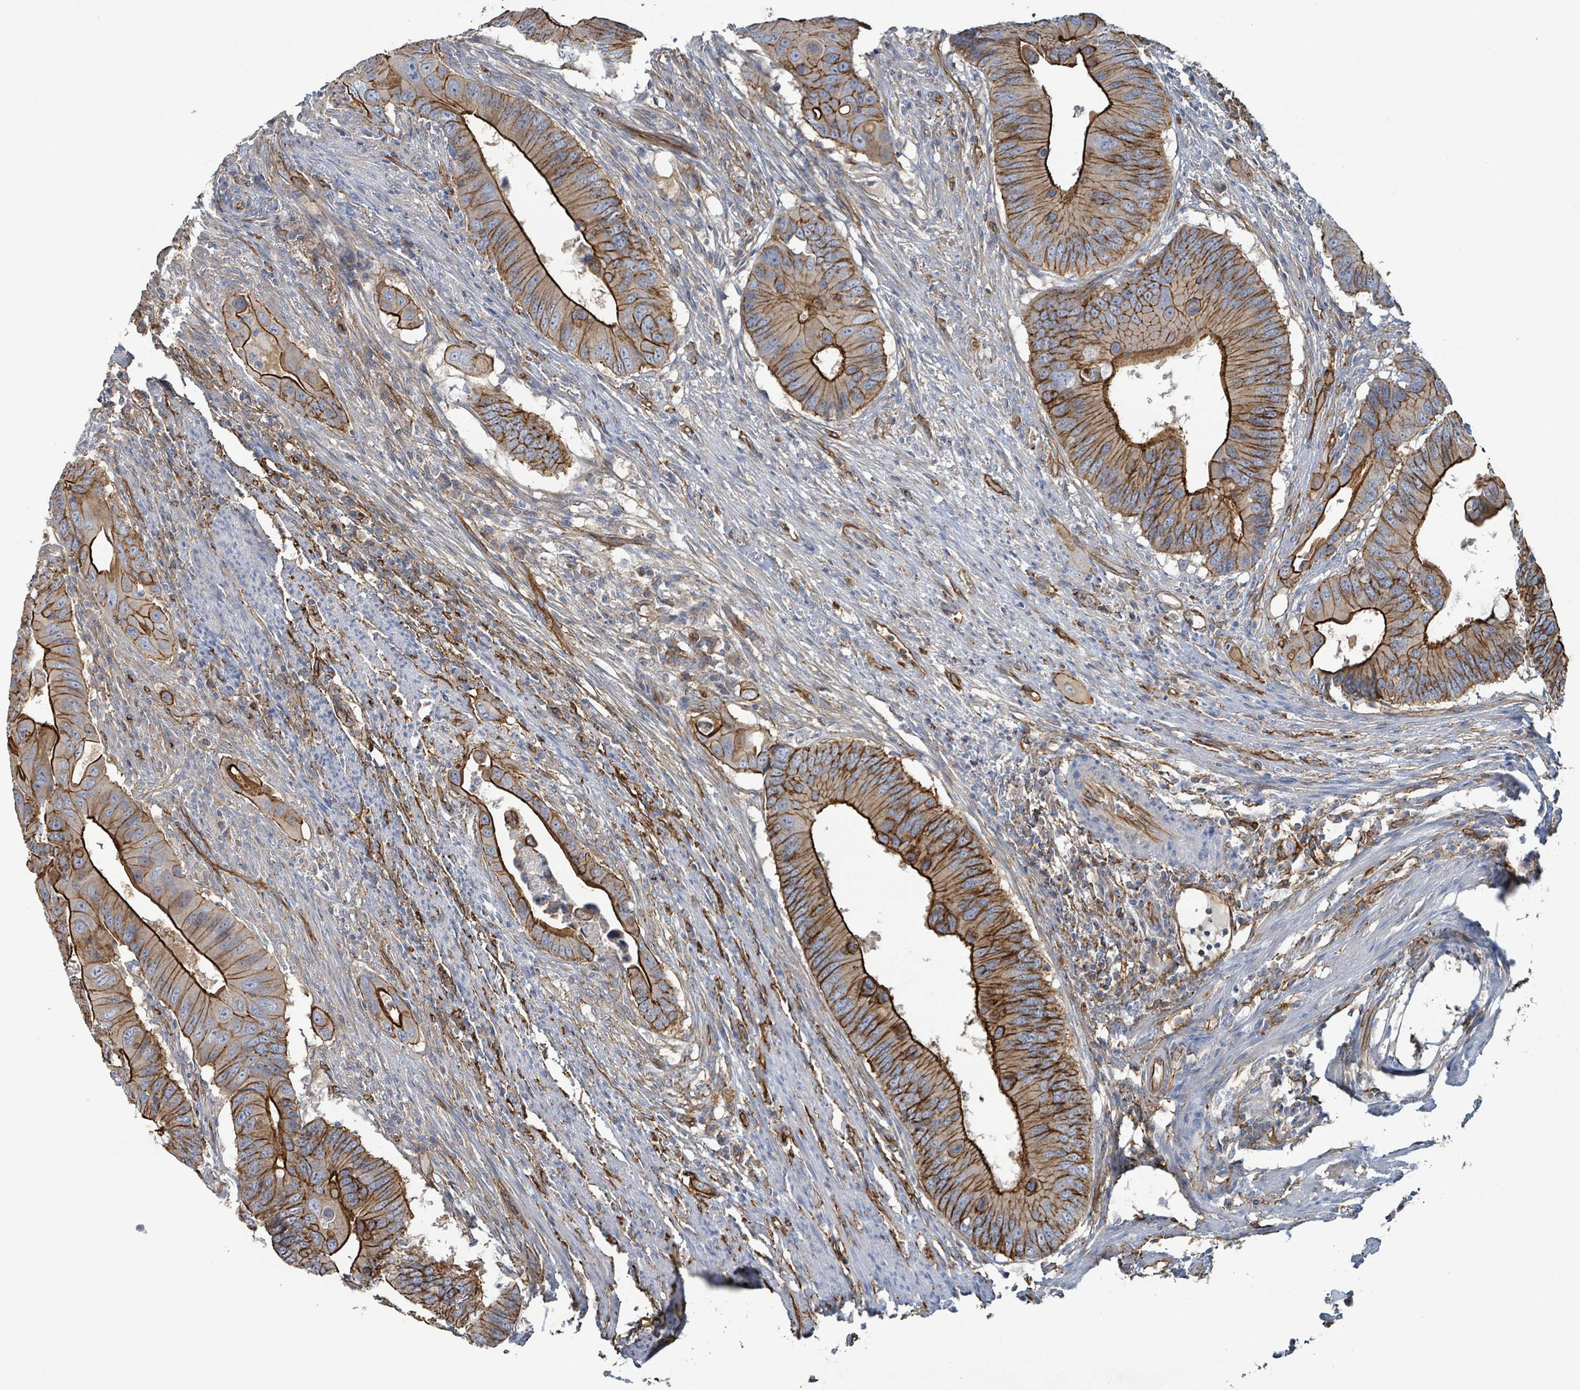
{"staining": {"intensity": "strong", "quantity": ">75%", "location": "cytoplasmic/membranous"}, "tissue": "colorectal cancer", "cell_type": "Tumor cells", "image_type": "cancer", "snomed": [{"axis": "morphology", "description": "Adenocarcinoma, NOS"}, {"axis": "topography", "description": "Colon"}], "caption": "A photomicrograph of colorectal cancer stained for a protein shows strong cytoplasmic/membranous brown staining in tumor cells.", "gene": "LDOC1", "patient": {"sex": "male", "age": 71}}